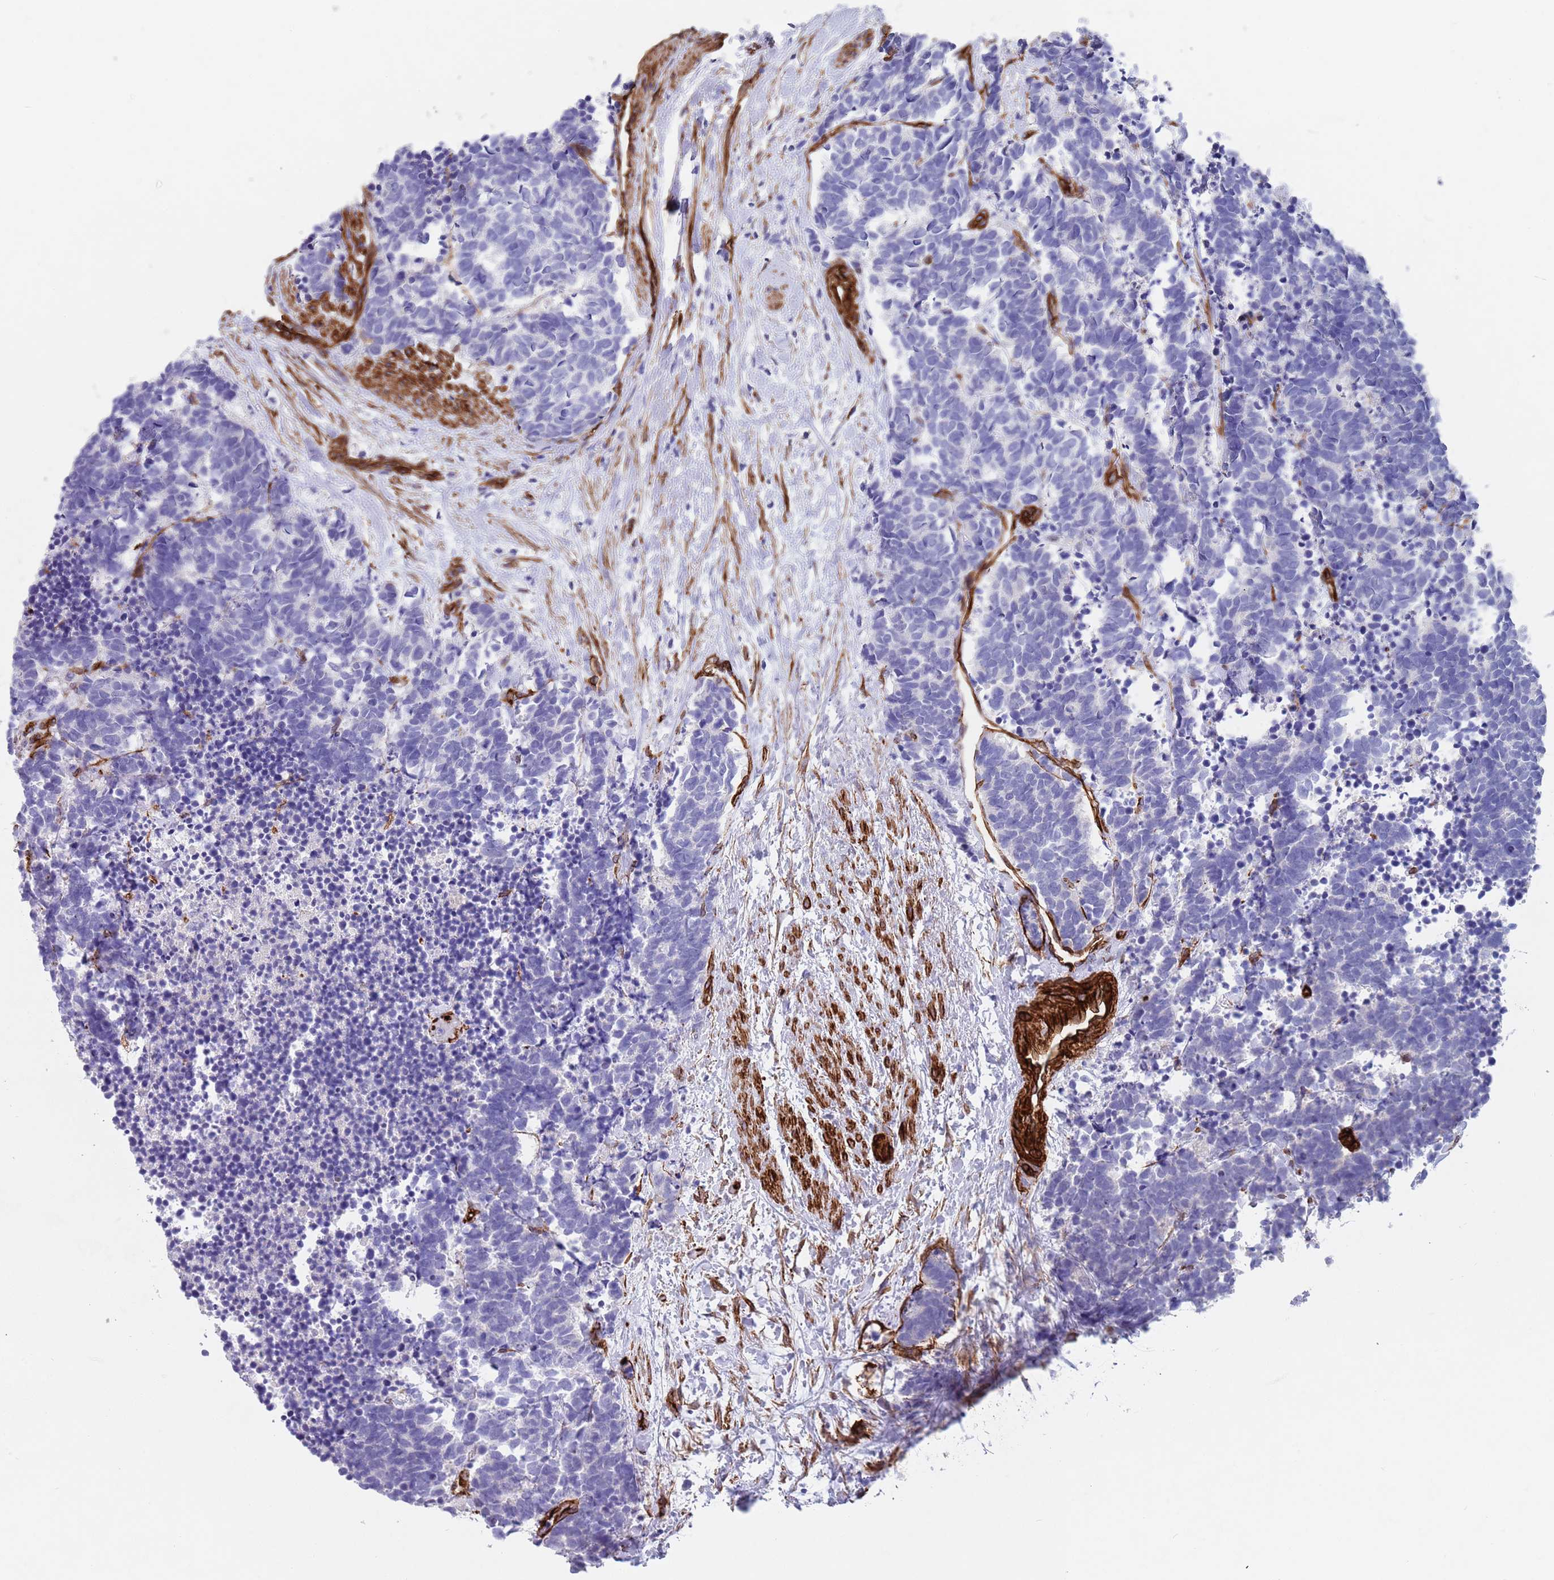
{"staining": {"intensity": "negative", "quantity": "none", "location": "none"}, "tissue": "carcinoid", "cell_type": "Tumor cells", "image_type": "cancer", "snomed": [{"axis": "morphology", "description": "Carcinoma, NOS"}, {"axis": "morphology", "description": "Carcinoid, malignant, NOS"}, {"axis": "topography", "description": "Prostate"}], "caption": "This is an immunohistochemistry micrograph of carcinoid. There is no staining in tumor cells.", "gene": "CAV2", "patient": {"sex": "male", "age": 57}}